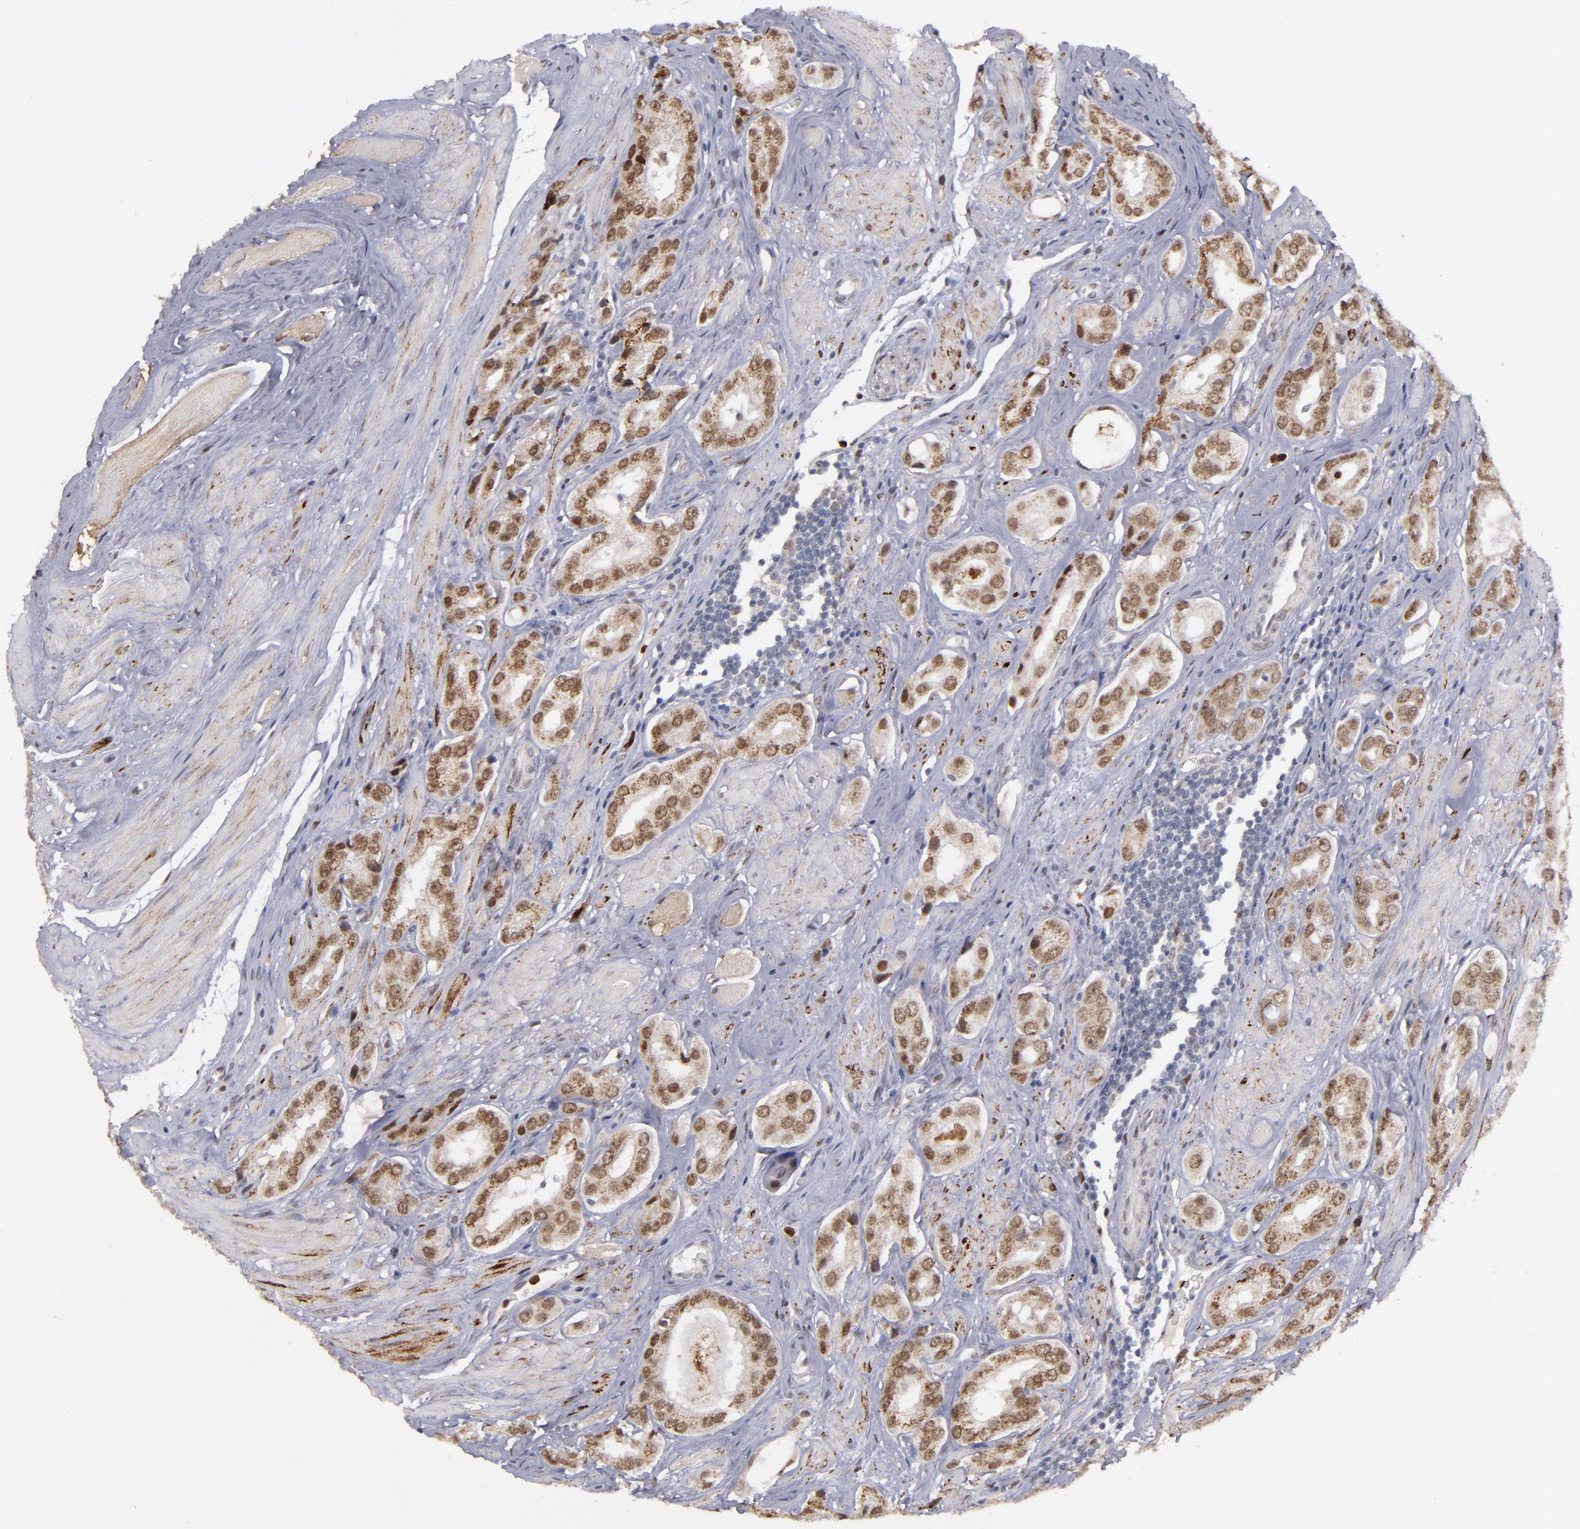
{"staining": {"intensity": "moderate", "quantity": ">75%", "location": "nuclear"}, "tissue": "prostate cancer", "cell_type": "Tumor cells", "image_type": "cancer", "snomed": [{"axis": "morphology", "description": "Adenocarcinoma, Medium grade"}, {"axis": "topography", "description": "Prostate"}], "caption": "Moderate nuclear protein expression is appreciated in about >75% of tumor cells in prostate cancer (medium-grade adenocarcinoma). Using DAB (brown) and hematoxylin (blue) stains, captured at high magnification using brightfield microscopy.", "gene": "RREB1", "patient": {"sex": "male", "age": 53}}